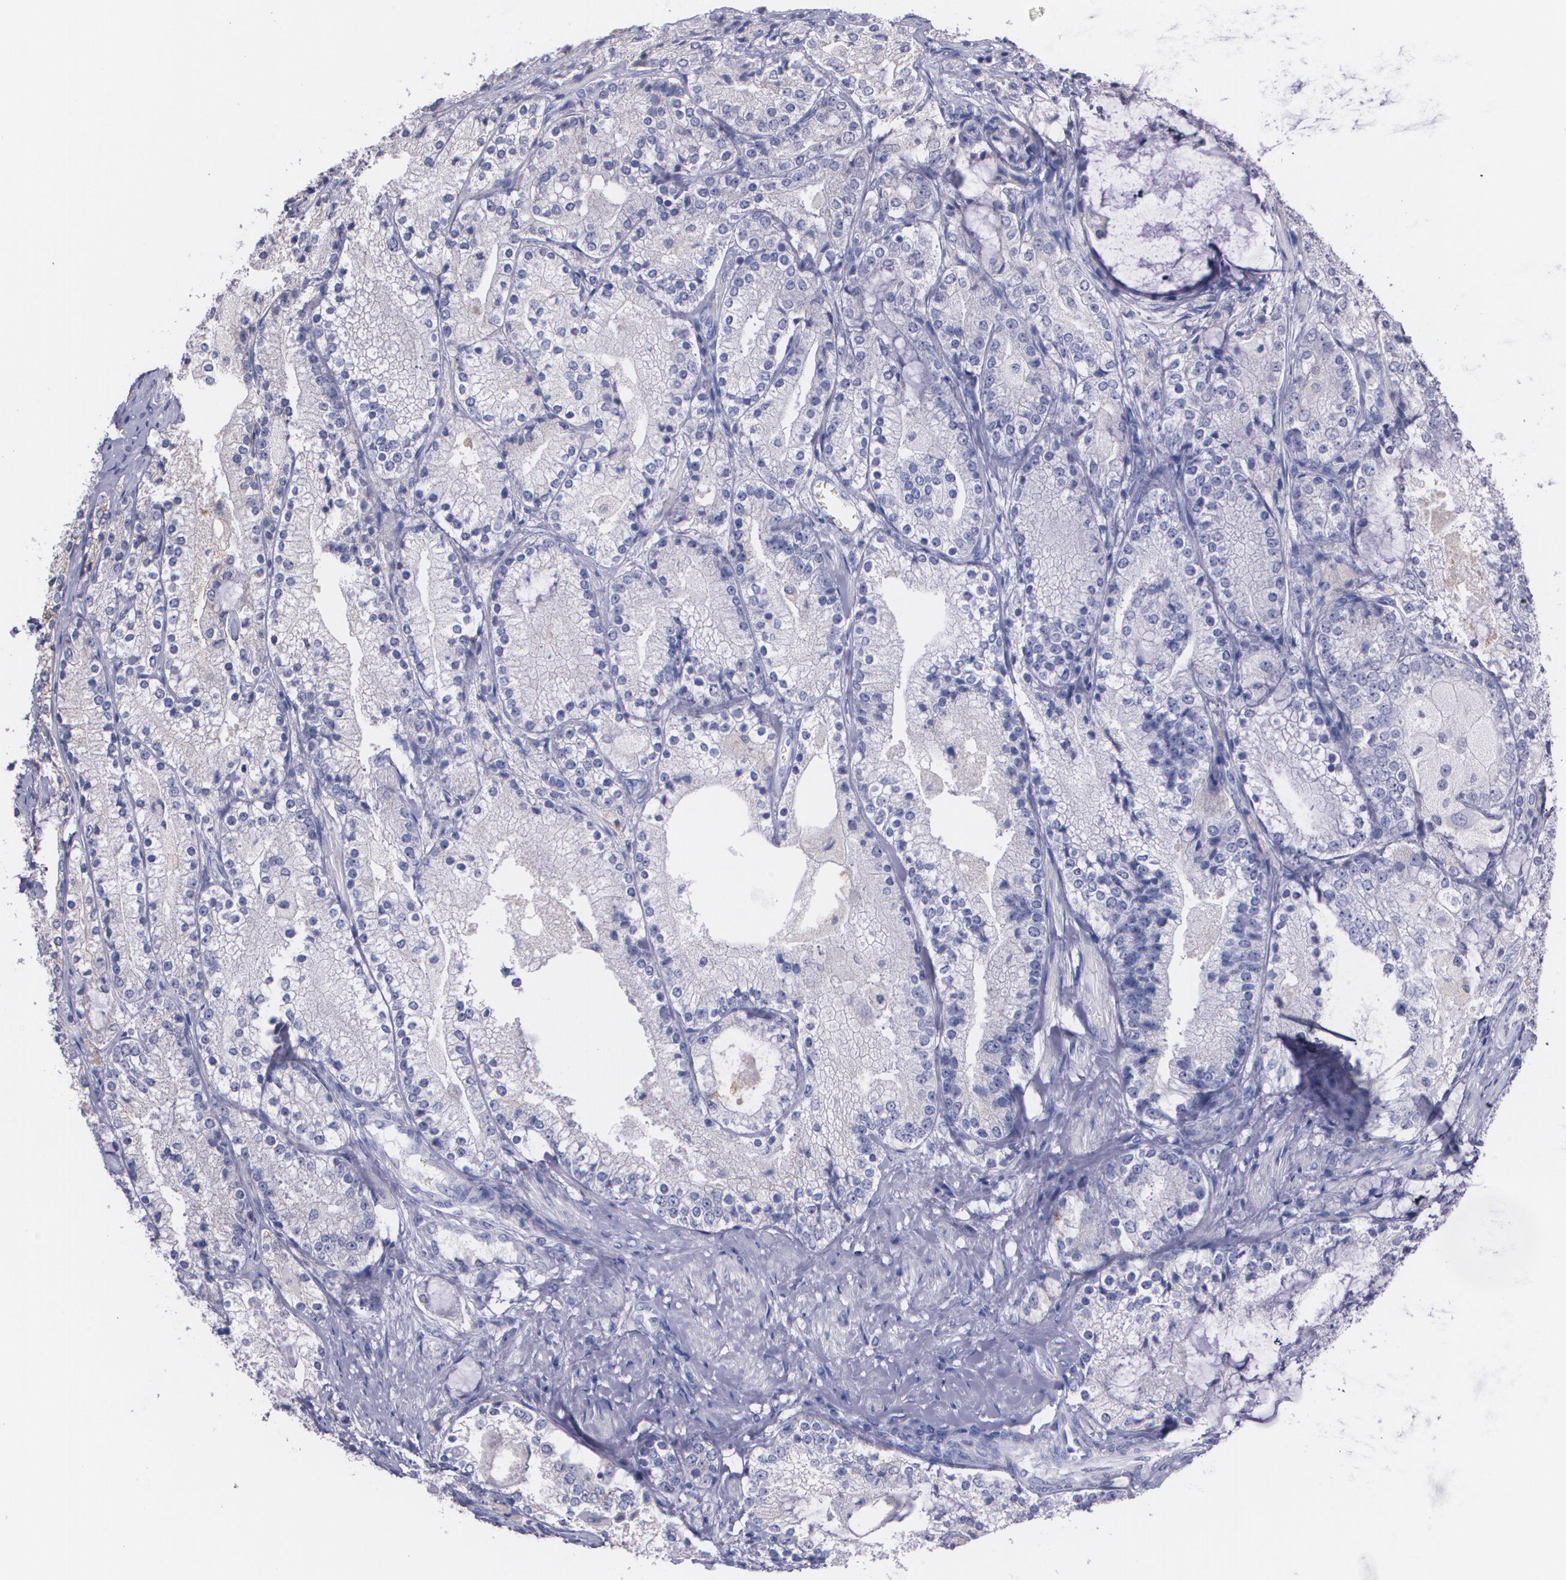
{"staining": {"intensity": "weak", "quantity": "25%-75%", "location": "cytoplasmic/membranous"}, "tissue": "prostate cancer", "cell_type": "Tumor cells", "image_type": "cancer", "snomed": [{"axis": "morphology", "description": "Adenocarcinoma, High grade"}, {"axis": "topography", "description": "Prostate"}], "caption": "Immunohistochemistry of human prostate cancer (high-grade adenocarcinoma) exhibits low levels of weak cytoplasmic/membranous staining in approximately 25%-75% of tumor cells.", "gene": "IFNGR2", "patient": {"sex": "male", "age": 63}}